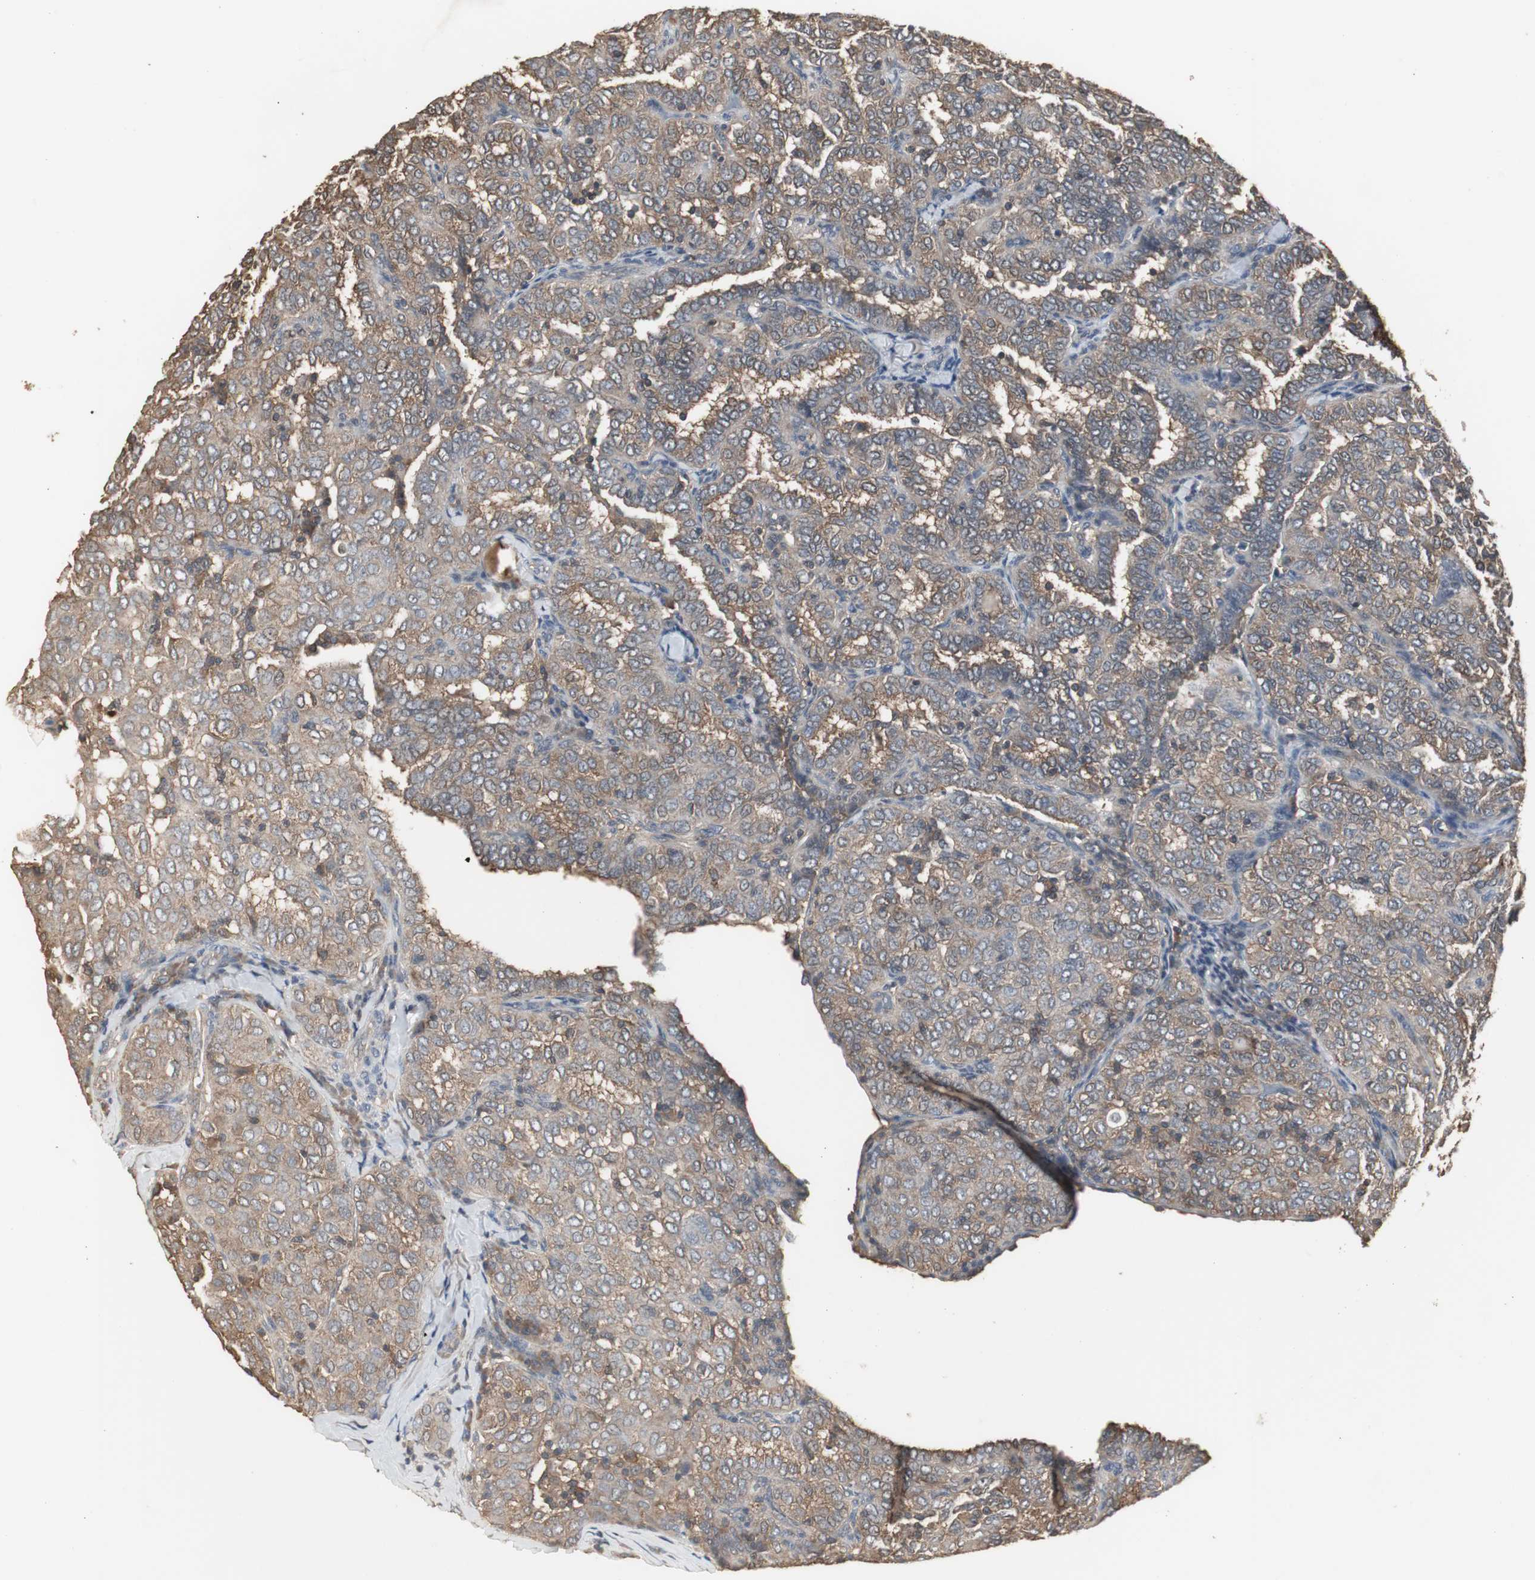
{"staining": {"intensity": "moderate", "quantity": ">75%", "location": "cytoplasmic/membranous"}, "tissue": "thyroid cancer", "cell_type": "Tumor cells", "image_type": "cancer", "snomed": [{"axis": "morphology", "description": "Papillary adenocarcinoma, NOS"}, {"axis": "topography", "description": "Thyroid gland"}], "caption": "Brown immunohistochemical staining in human papillary adenocarcinoma (thyroid) exhibits moderate cytoplasmic/membranous positivity in about >75% of tumor cells.", "gene": "HPRT1", "patient": {"sex": "female", "age": 30}}